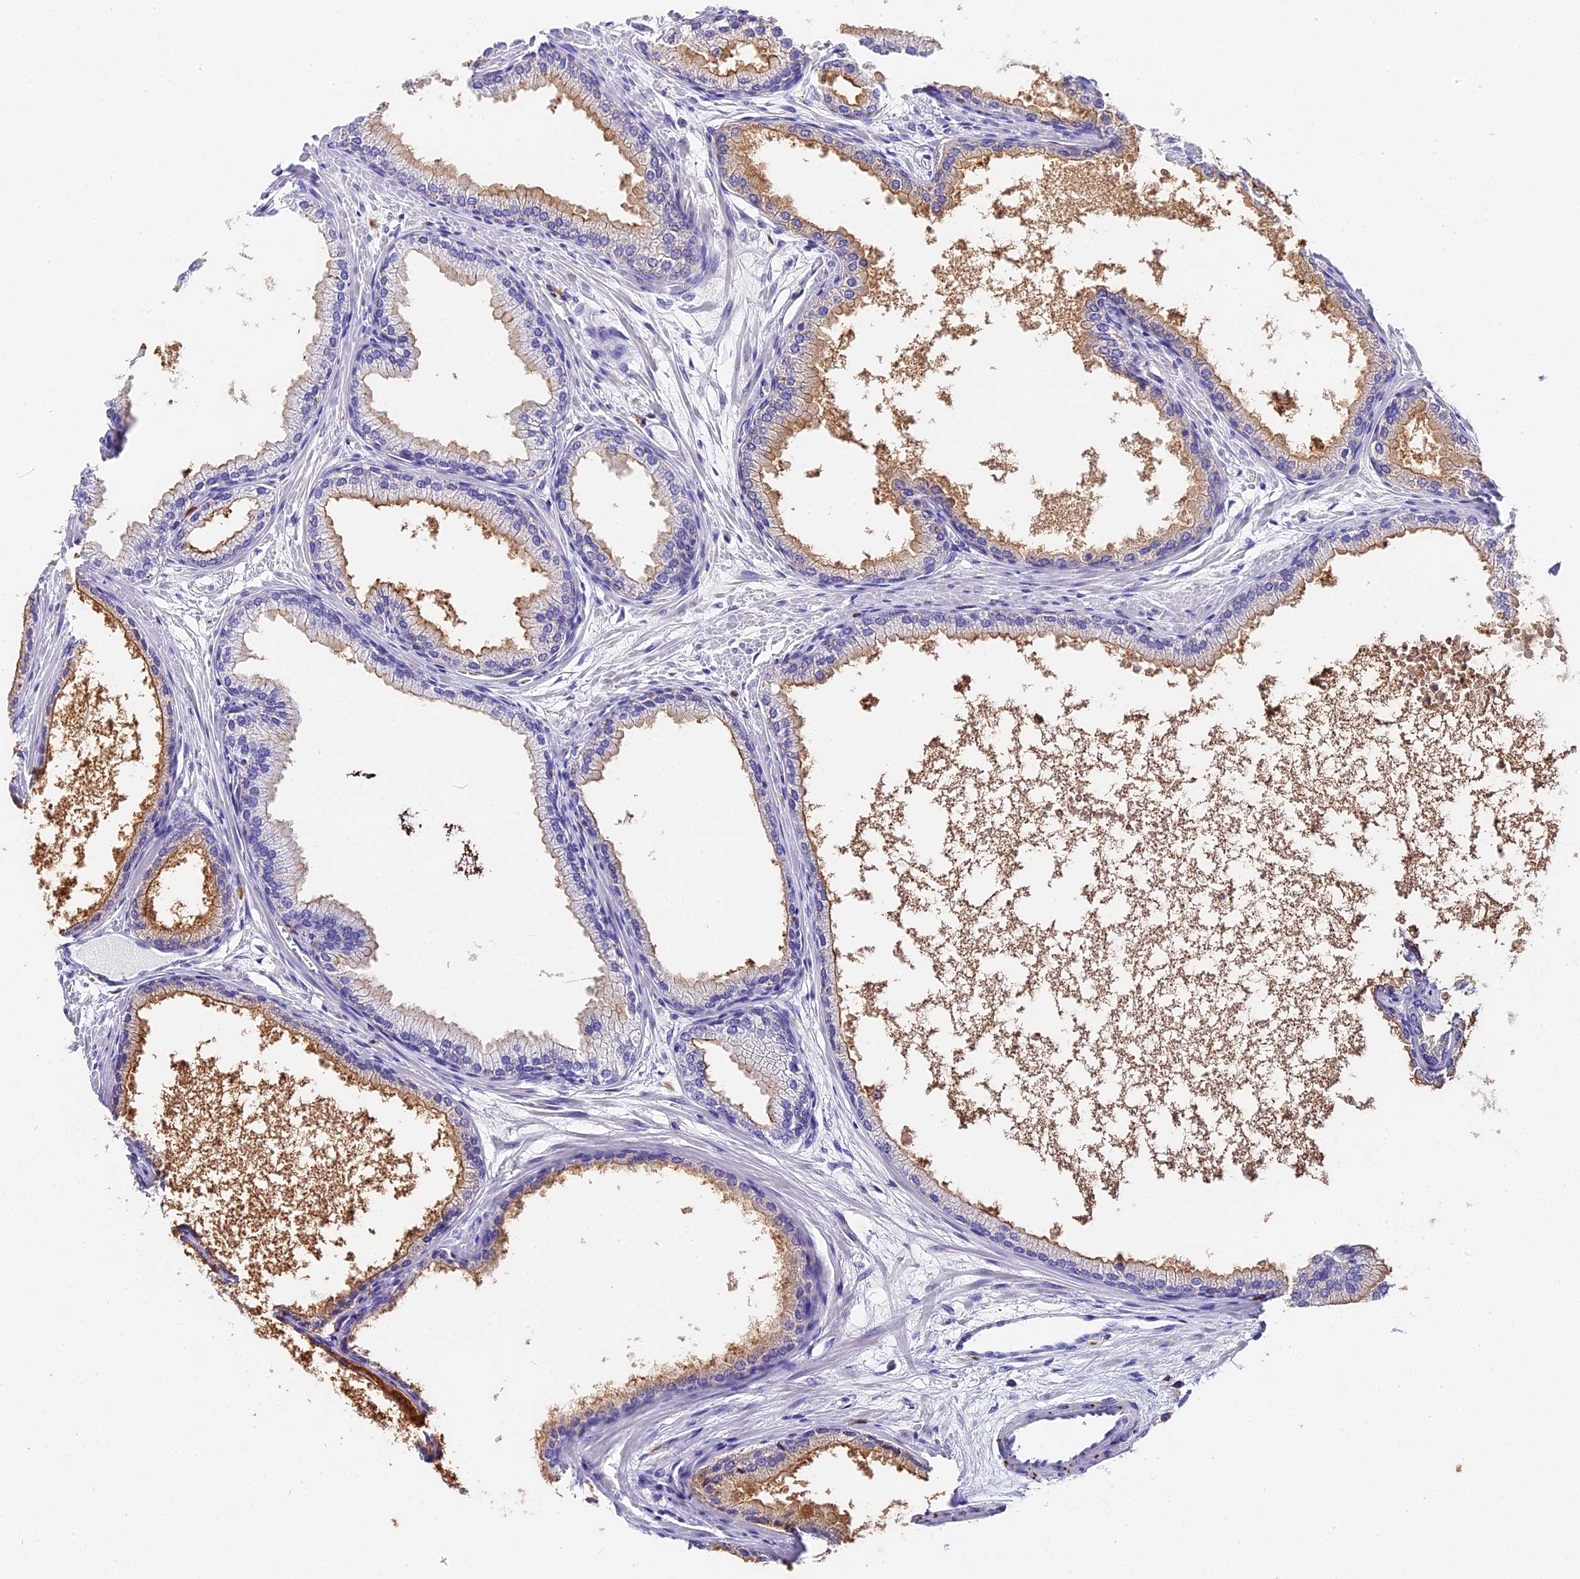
{"staining": {"intensity": "moderate", "quantity": "25%-75%", "location": "cytoplasmic/membranous"}, "tissue": "prostate cancer", "cell_type": "Tumor cells", "image_type": "cancer", "snomed": [{"axis": "morphology", "description": "Adenocarcinoma, Low grade"}, {"axis": "topography", "description": "Prostate"}], "caption": "Immunohistochemical staining of human prostate cancer demonstrates moderate cytoplasmic/membranous protein positivity in approximately 25%-75% of tumor cells. Ihc stains the protein in brown and the nuclei are stained blue.", "gene": "LYPD6", "patient": {"sex": "male", "age": 63}}